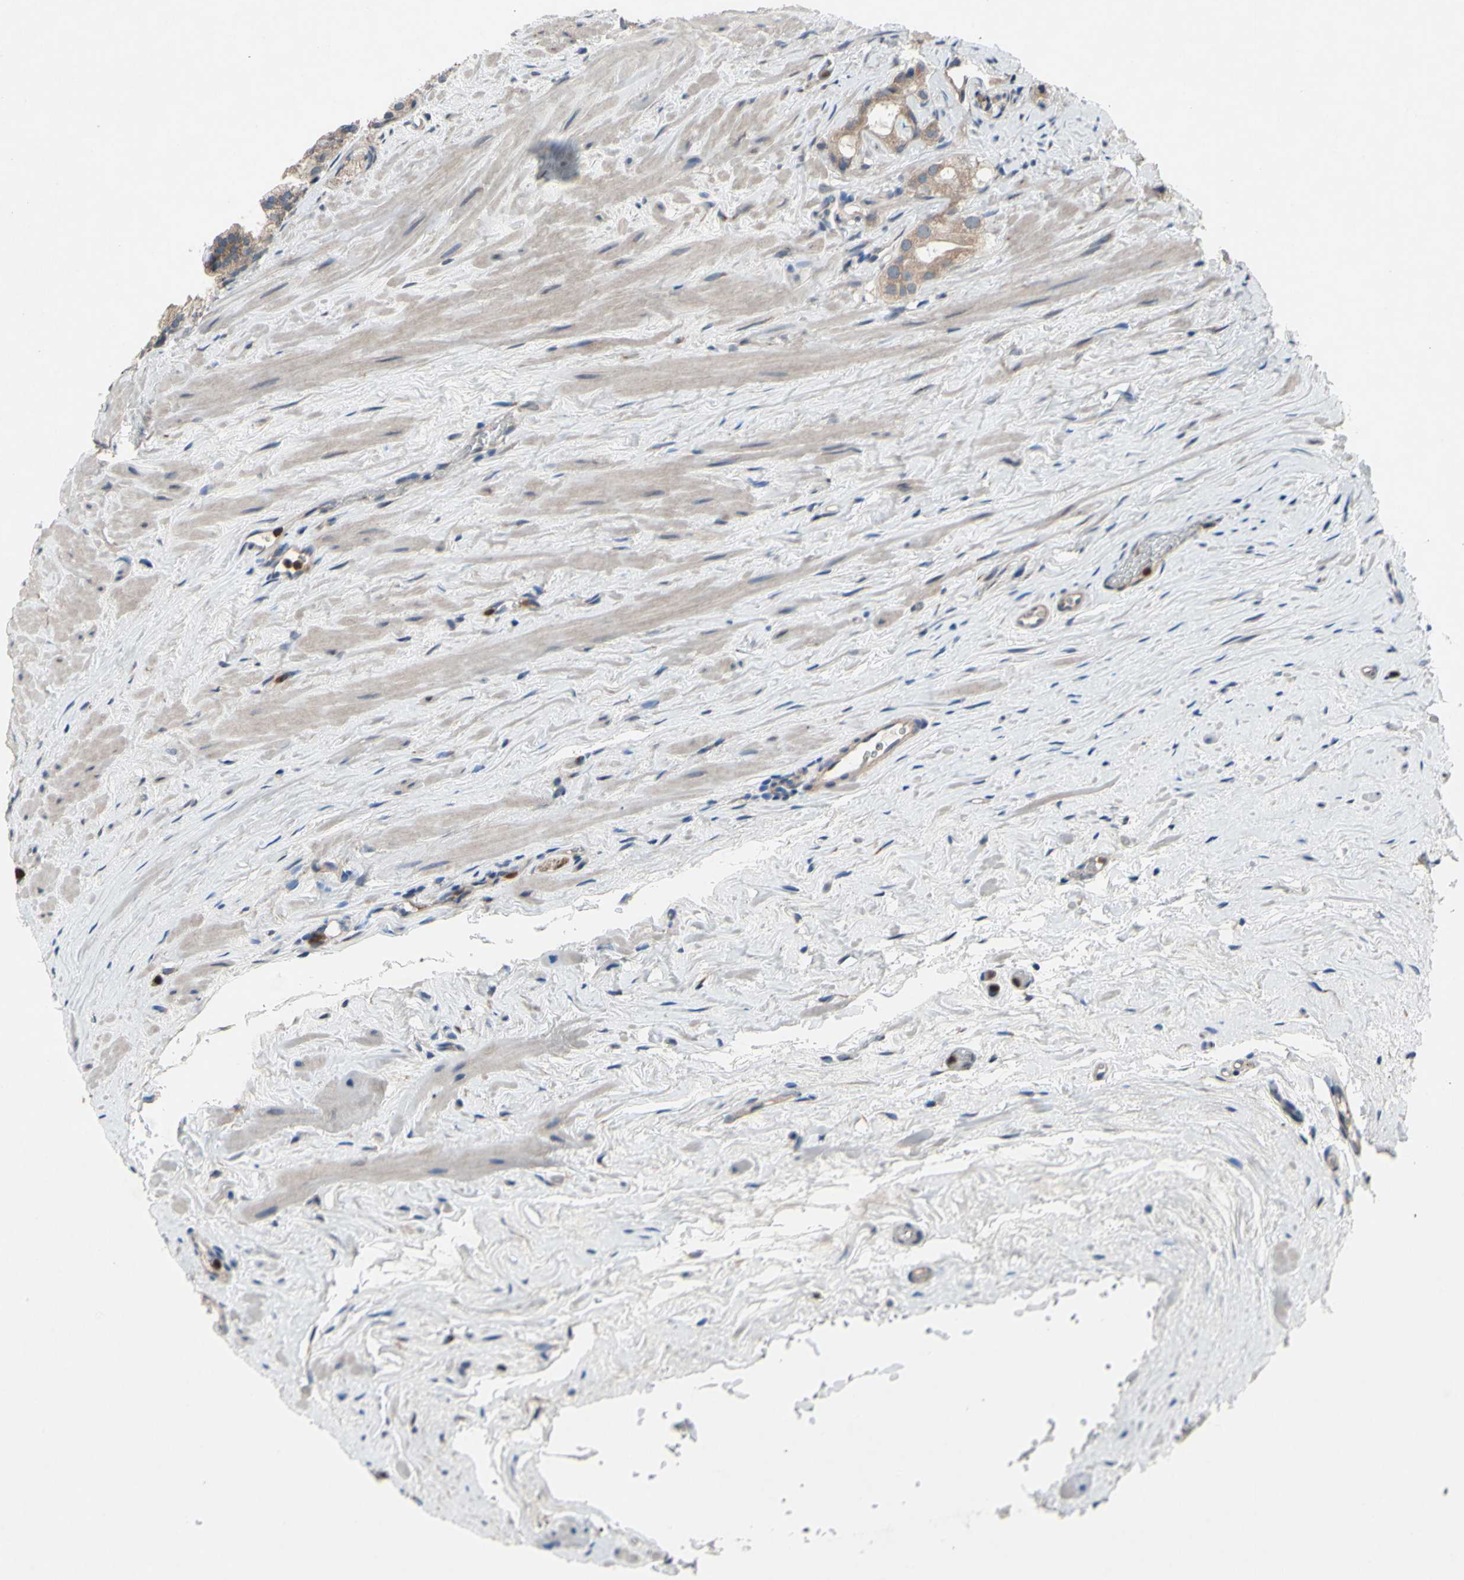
{"staining": {"intensity": "moderate", "quantity": ">75%", "location": "cytoplasmic/membranous"}, "tissue": "prostate cancer", "cell_type": "Tumor cells", "image_type": "cancer", "snomed": [{"axis": "morphology", "description": "Adenocarcinoma, Low grade"}, {"axis": "topography", "description": "Prostate"}], "caption": "About >75% of tumor cells in human prostate cancer exhibit moderate cytoplasmic/membranous protein expression as visualized by brown immunohistochemical staining.", "gene": "GRAMD2B", "patient": {"sex": "male", "age": 59}}